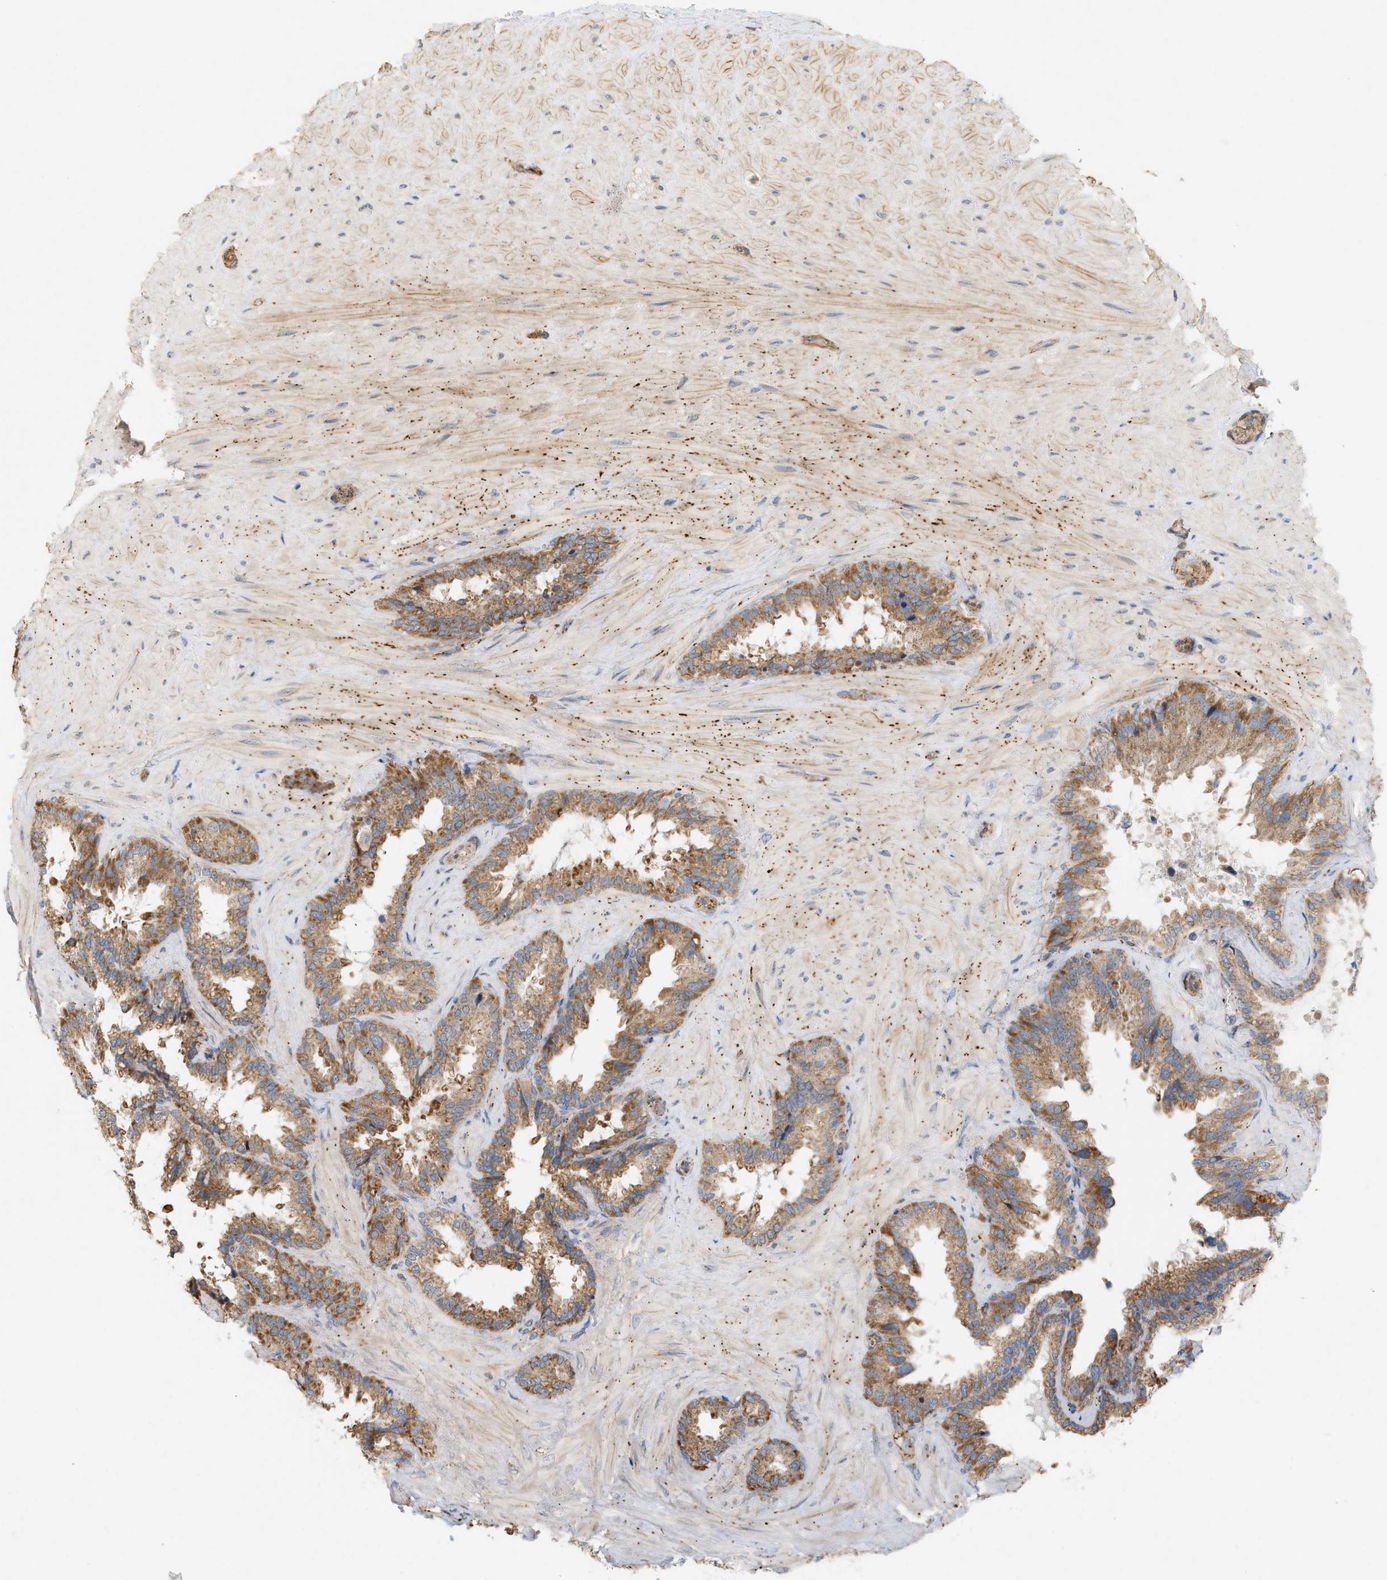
{"staining": {"intensity": "moderate", "quantity": ">75%", "location": "cytoplasmic/membranous"}, "tissue": "seminal vesicle", "cell_type": "Glandular cells", "image_type": "normal", "snomed": [{"axis": "morphology", "description": "Normal tissue, NOS"}, {"axis": "topography", "description": "Seminal veicle"}], "caption": "Protein staining exhibits moderate cytoplasmic/membranous expression in about >75% of glandular cells in unremarkable seminal vesicle.", "gene": "SVOP", "patient": {"sex": "male", "age": 46}}